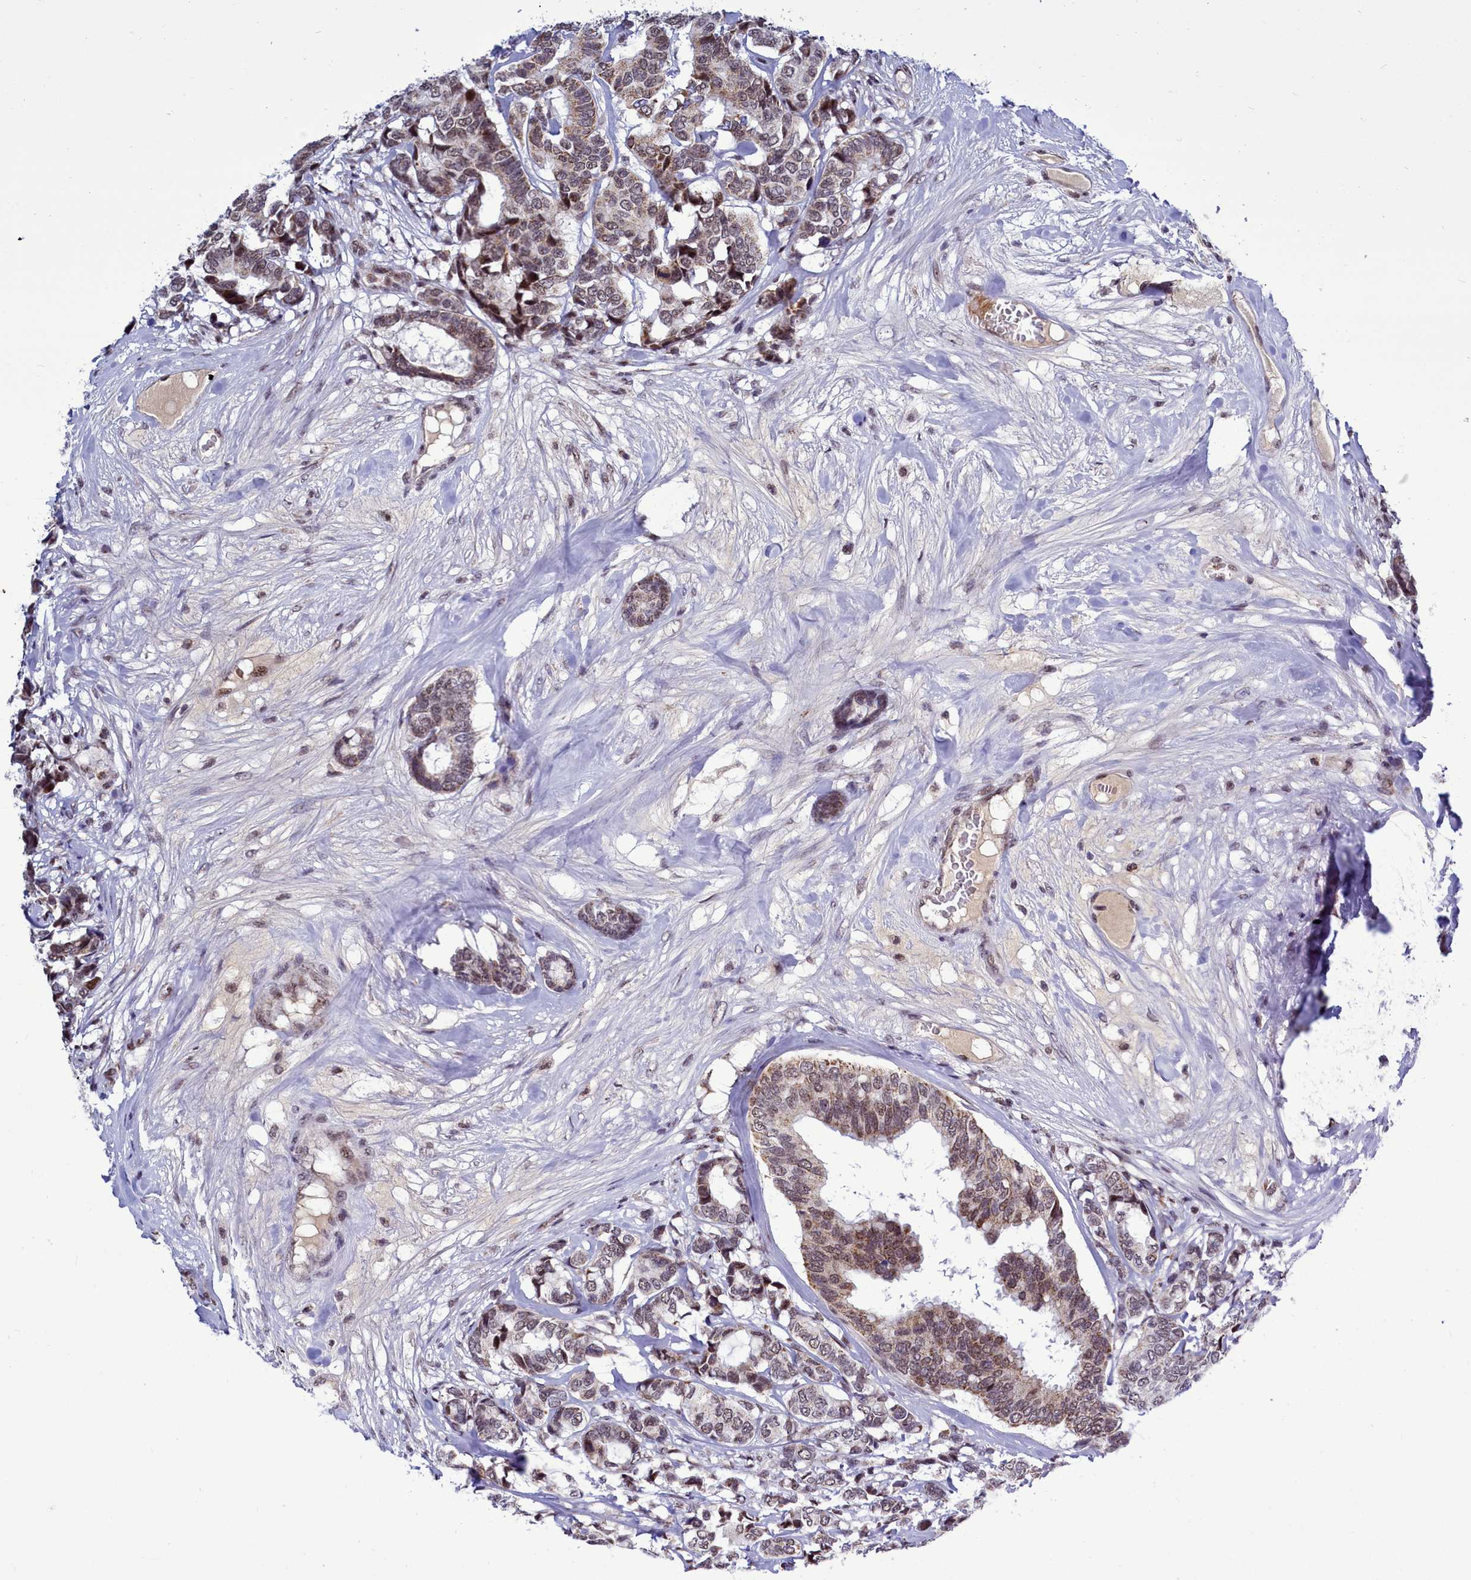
{"staining": {"intensity": "moderate", "quantity": ">75%", "location": "cytoplasmic/membranous,nuclear"}, "tissue": "breast cancer", "cell_type": "Tumor cells", "image_type": "cancer", "snomed": [{"axis": "morphology", "description": "Duct carcinoma"}, {"axis": "topography", "description": "Breast"}], "caption": "Moderate cytoplasmic/membranous and nuclear staining is seen in about >75% of tumor cells in breast cancer (invasive ductal carcinoma). The staining was performed using DAB to visualize the protein expression in brown, while the nuclei were stained in blue with hematoxylin (Magnification: 20x).", "gene": "POM121L2", "patient": {"sex": "female", "age": 87}}